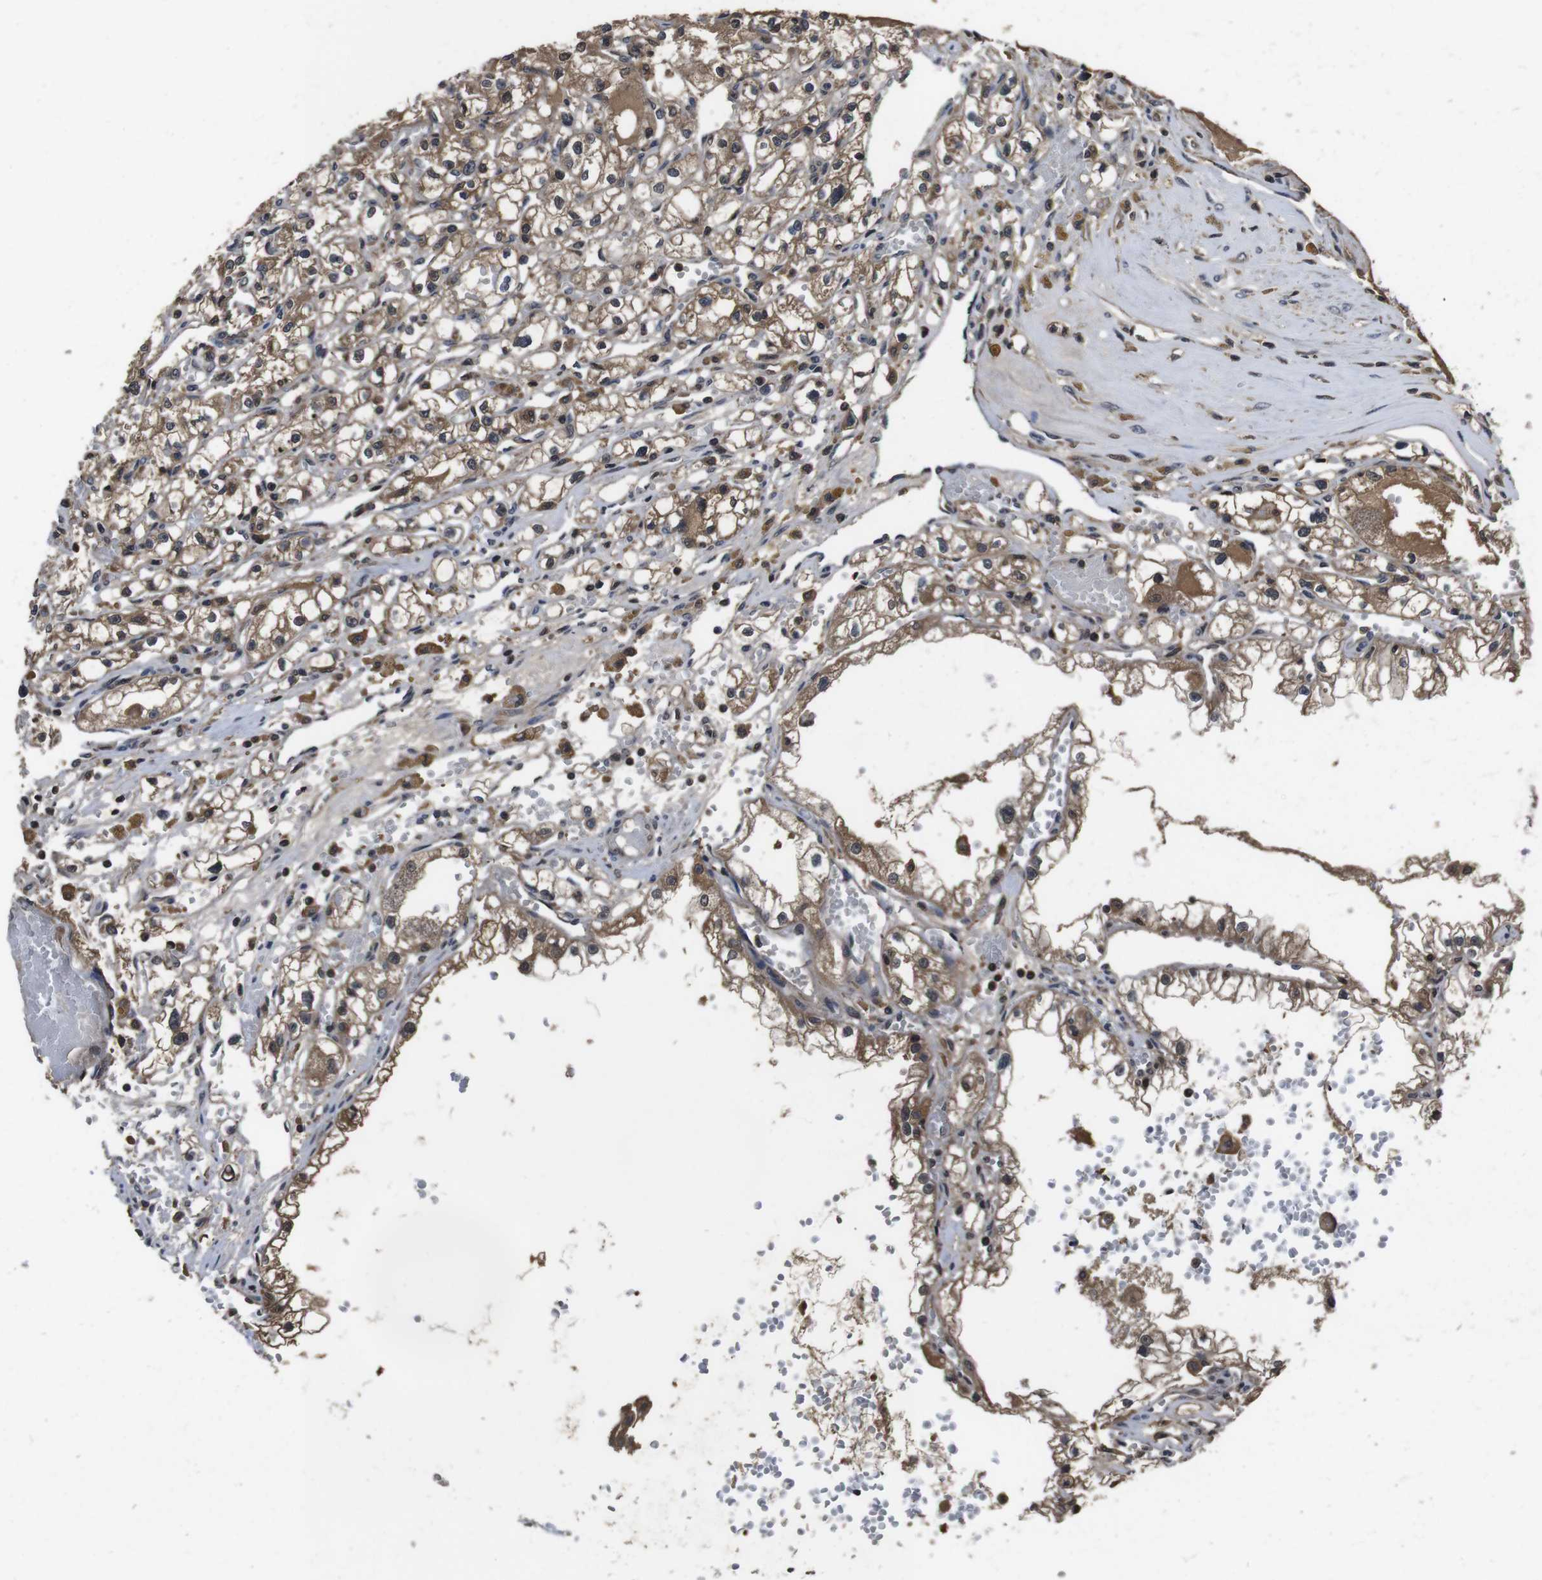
{"staining": {"intensity": "moderate", "quantity": ">75%", "location": "cytoplasmic/membranous"}, "tissue": "renal cancer", "cell_type": "Tumor cells", "image_type": "cancer", "snomed": [{"axis": "morphology", "description": "Adenocarcinoma, NOS"}, {"axis": "topography", "description": "Kidney"}], "caption": "Human renal adenocarcinoma stained with a brown dye demonstrates moderate cytoplasmic/membranous positive positivity in about >75% of tumor cells.", "gene": "CXCL11", "patient": {"sex": "male", "age": 56}}